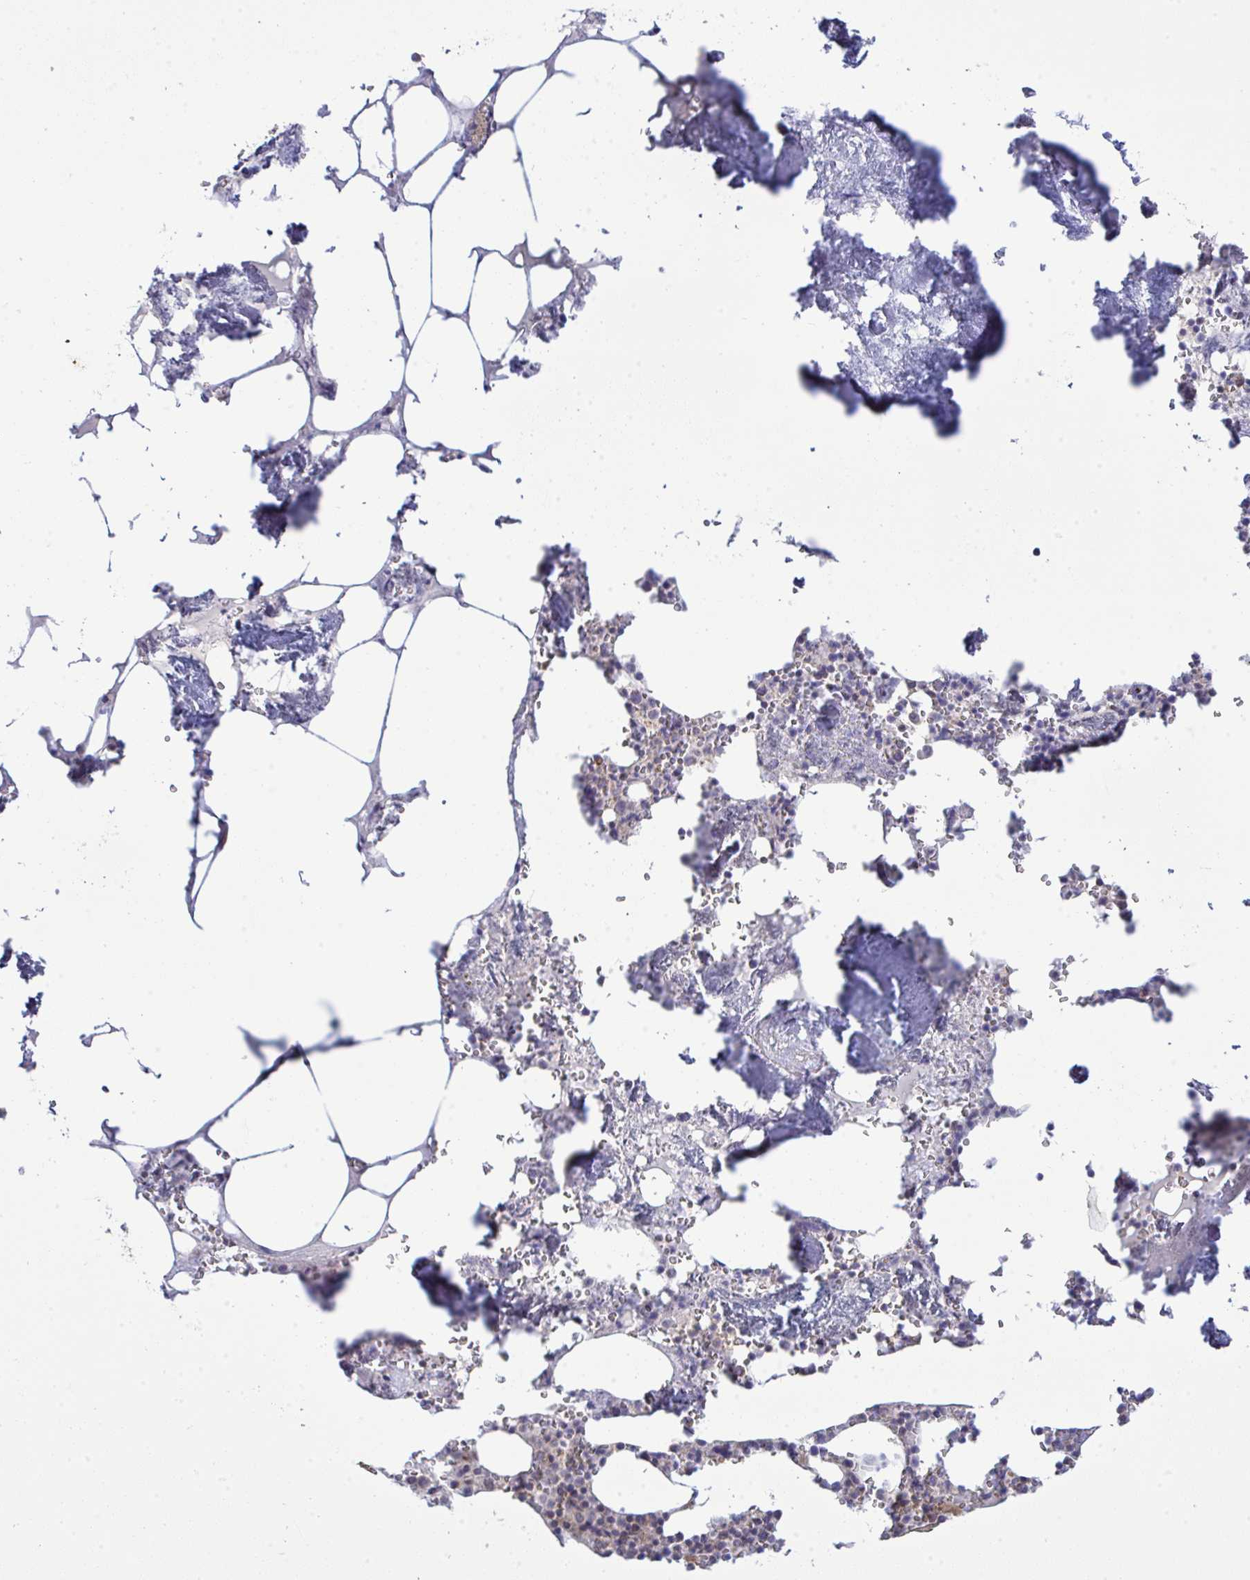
{"staining": {"intensity": "moderate", "quantity": "<25%", "location": "cytoplasmic/membranous"}, "tissue": "bone marrow", "cell_type": "Hematopoietic cells", "image_type": "normal", "snomed": [{"axis": "morphology", "description": "Normal tissue, NOS"}, {"axis": "topography", "description": "Bone marrow"}], "caption": "There is low levels of moderate cytoplasmic/membranous positivity in hematopoietic cells of benign bone marrow, as demonstrated by immunohistochemical staining (brown color).", "gene": "NDUFA7", "patient": {"sex": "male", "age": 54}}